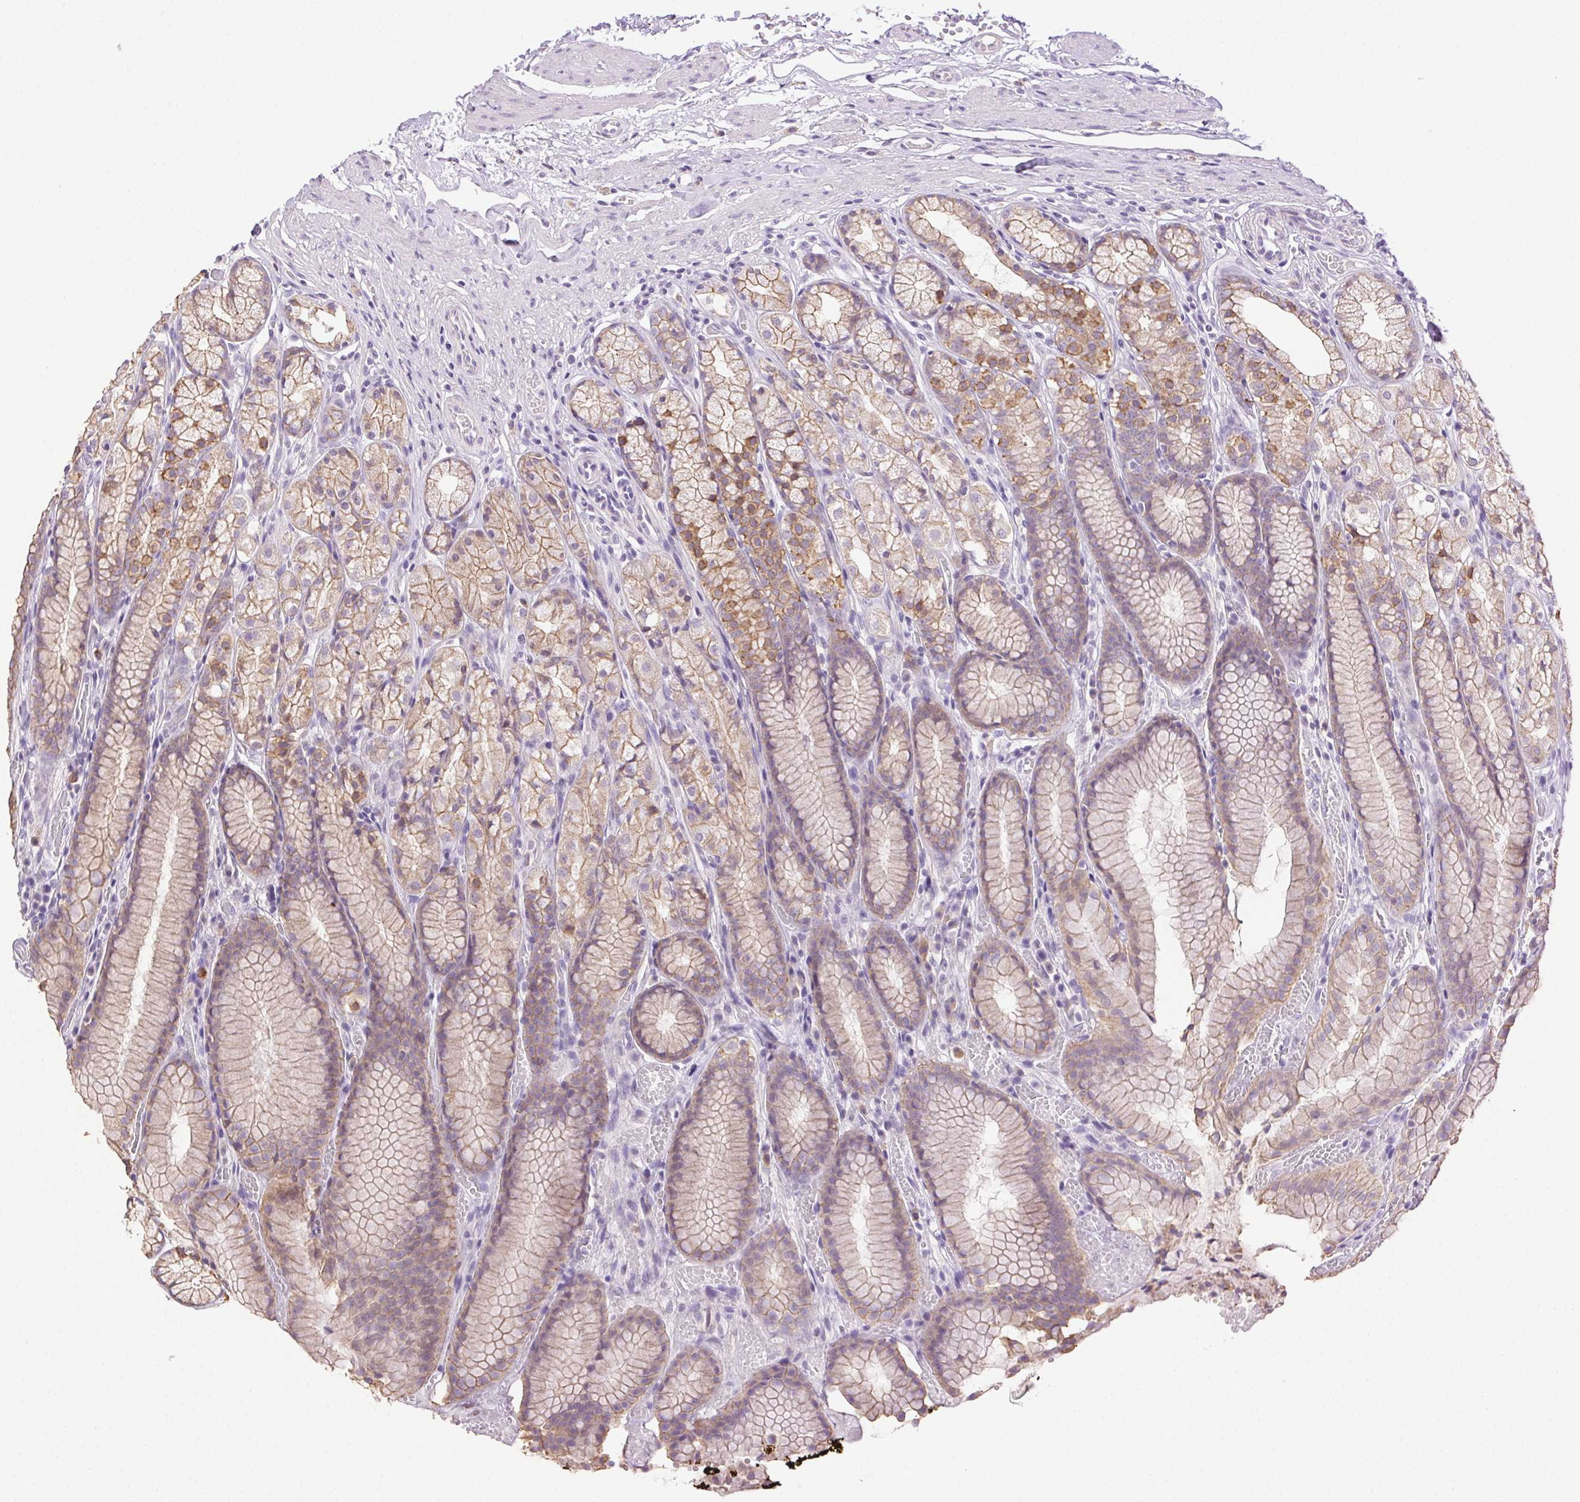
{"staining": {"intensity": "moderate", "quantity": "25%-75%", "location": "cytoplasmic/membranous"}, "tissue": "stomach", "cell_type": "Glandular cells", "image_type": "normal", "snomed": [{"axis": "morphology", "description": "Normal tissue, NOS"}, {"axis": "topography", "description": "Stomach"}], "caption": "A high-resolution image shows immunohistochemistry (IHC) staining of unremarkable stomach, which displays moderate cytoplasmic/membranous staining in about 25%-75% of glandular cells. (IHC, brightfield microscopy, high magnification).", "gene": "CLDN10", "patient": {"sex": "male", "age": 70}}